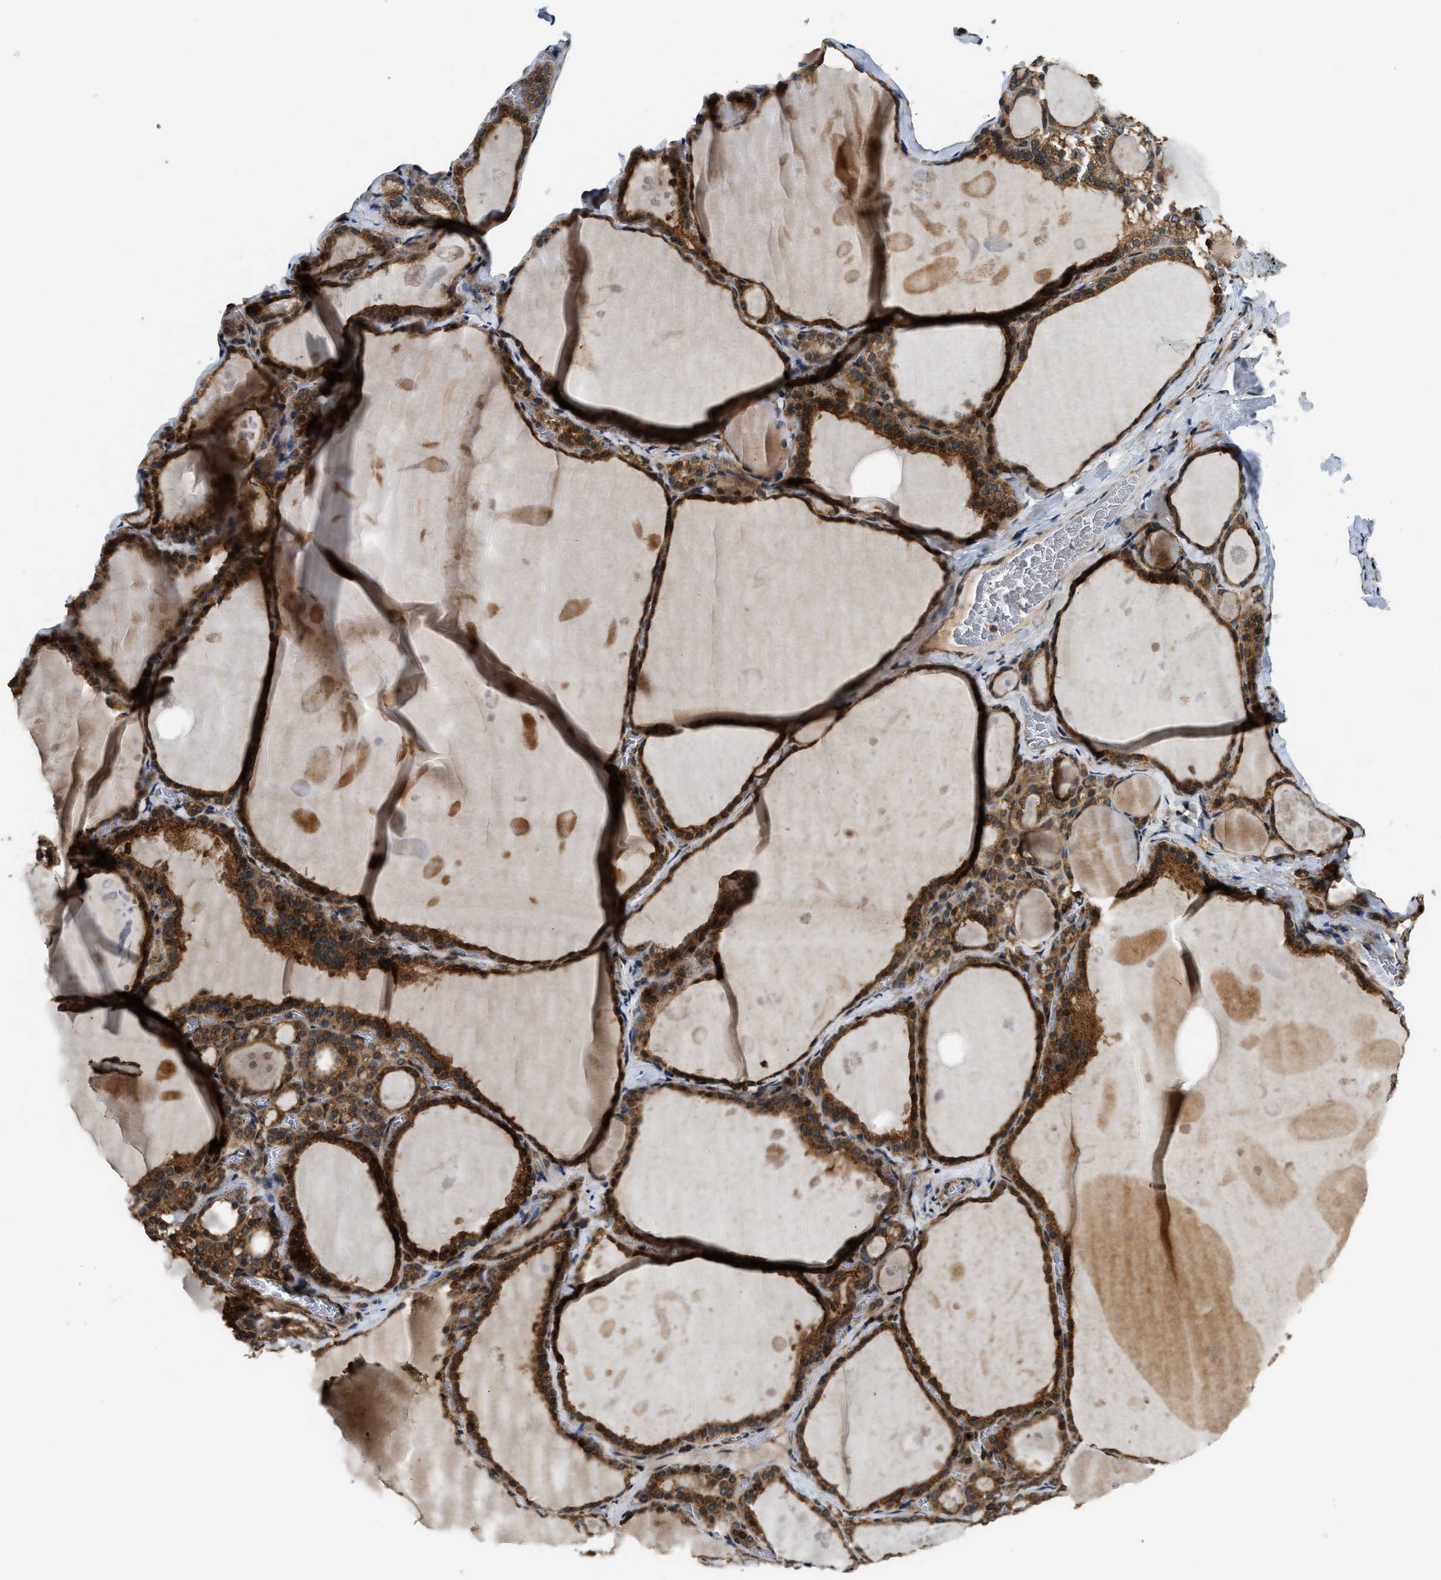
{"staining": {"intensity": "strong", "quantity": ">75%", "location": "cytoplasmic/membranous"}, "tissue": "thyroid gland", "cell_type": "Glandular cells", "image_type": "normal", "snomed": [{"axis": "morphology", "description": "Normal tissue, NOS"}, {"axis": "topography", "description": "Thyroid gland"}], "caption": "Brown immunohistochemical staining in unremarkable human thyroid gland reveals strong cytoplasmic/membranous expression in approximately >75% of glandular cells.", "gene": "PNPLA8", "patient": {"sex": "male", "age": 56}}